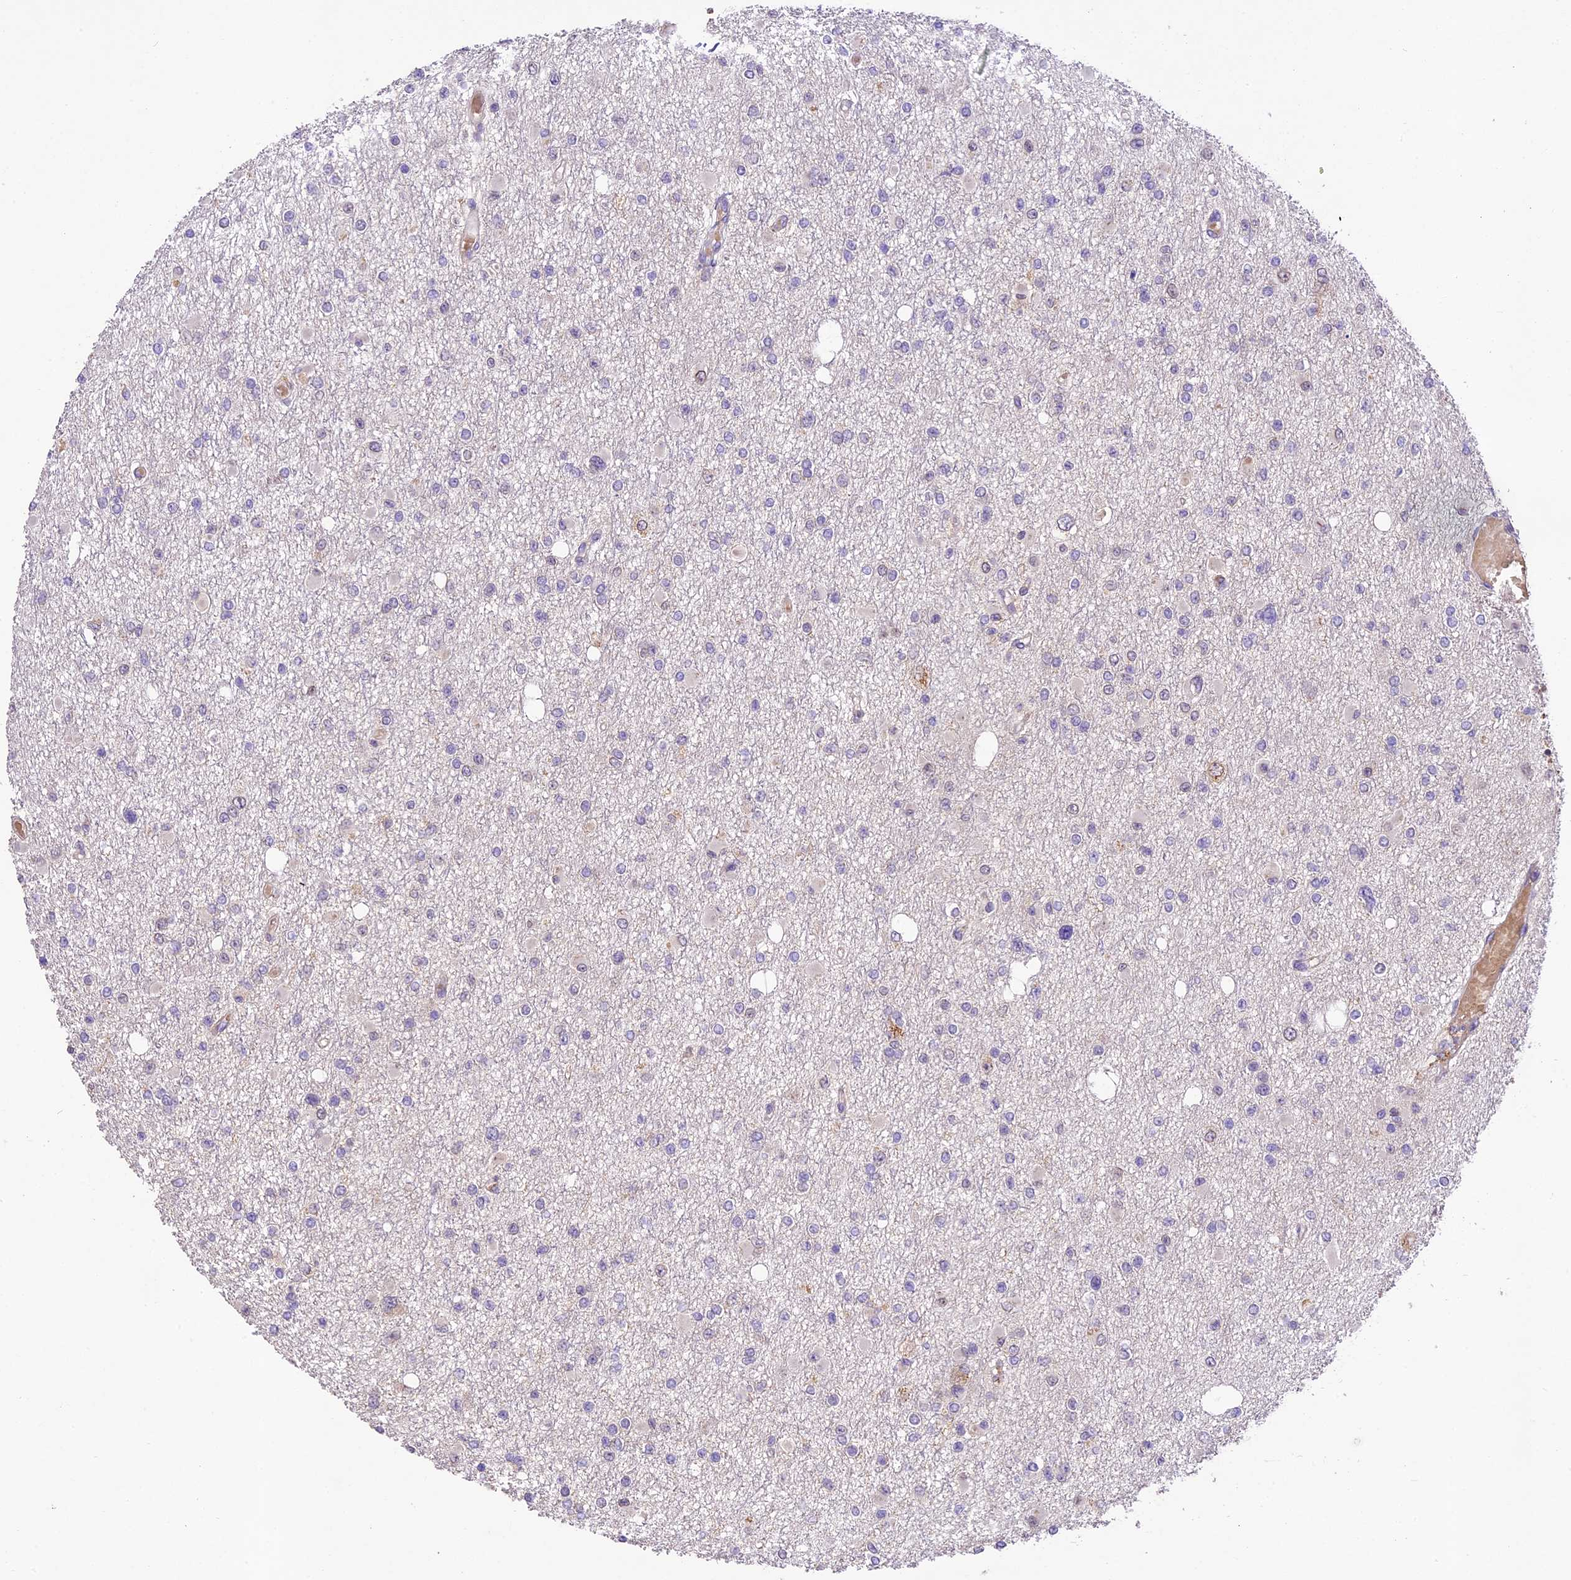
{"staining": {"intensity": "negative", "quantity": "none", "location": "none"}, "tissue": "glioma", "cell_type": "Tumor cells", "image_type": "cancer", "snomed": [{"axis": "morphology", "description": "Glioma, malignant, Low grade"}, {"axis": "topography", "description": "Brain"}], "caption": "Protein analysis of malignant glioma (low-grade) exhibits no significant staining in tumor cells.", "gene": "DGKH", "patient": {"sex": "female", "age": 22}}